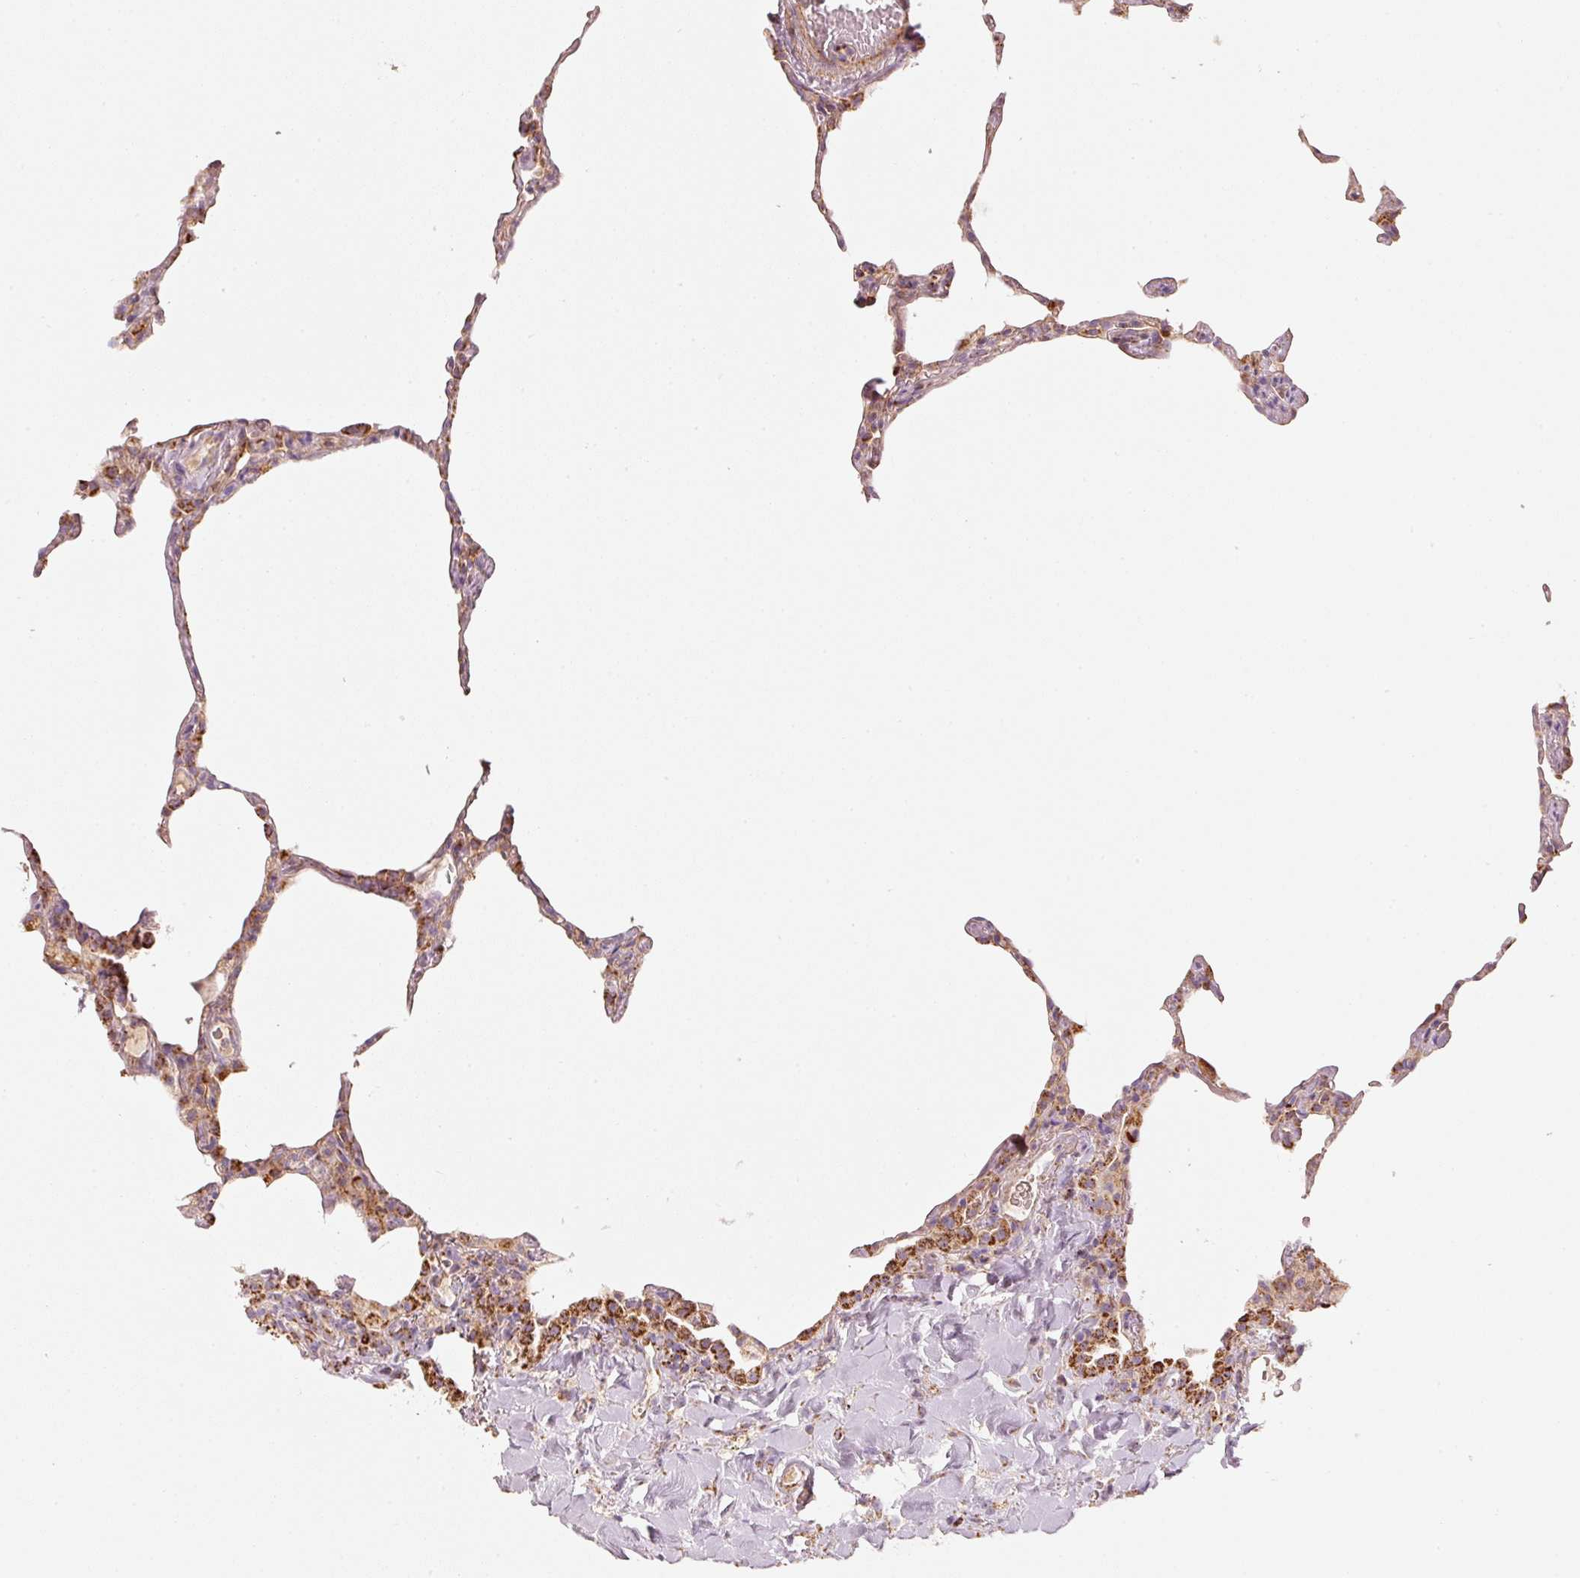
{"staining": {"intensity": "strong", "quantity": "<25%", "location": "cytoplasmic/membranous"}, "tissue": "lung", "cell_type": "Alveolar cells", "image_type": "normal", "snomed": [{"axis": "morphology", "description": "Normal tissue, NOS"}, {"axis": "topography", "description": "Lung"}], "caption": "An immunohistochemistry histopathology image of normal tissue is shown. Protein staining in brown highlights strong cytoplasmic/membranous positivity in lung within alveolar cells. Nuclei are stained in blue.", "gene": "C17orf98", "patient": {"sex": "female", "age": 57}}